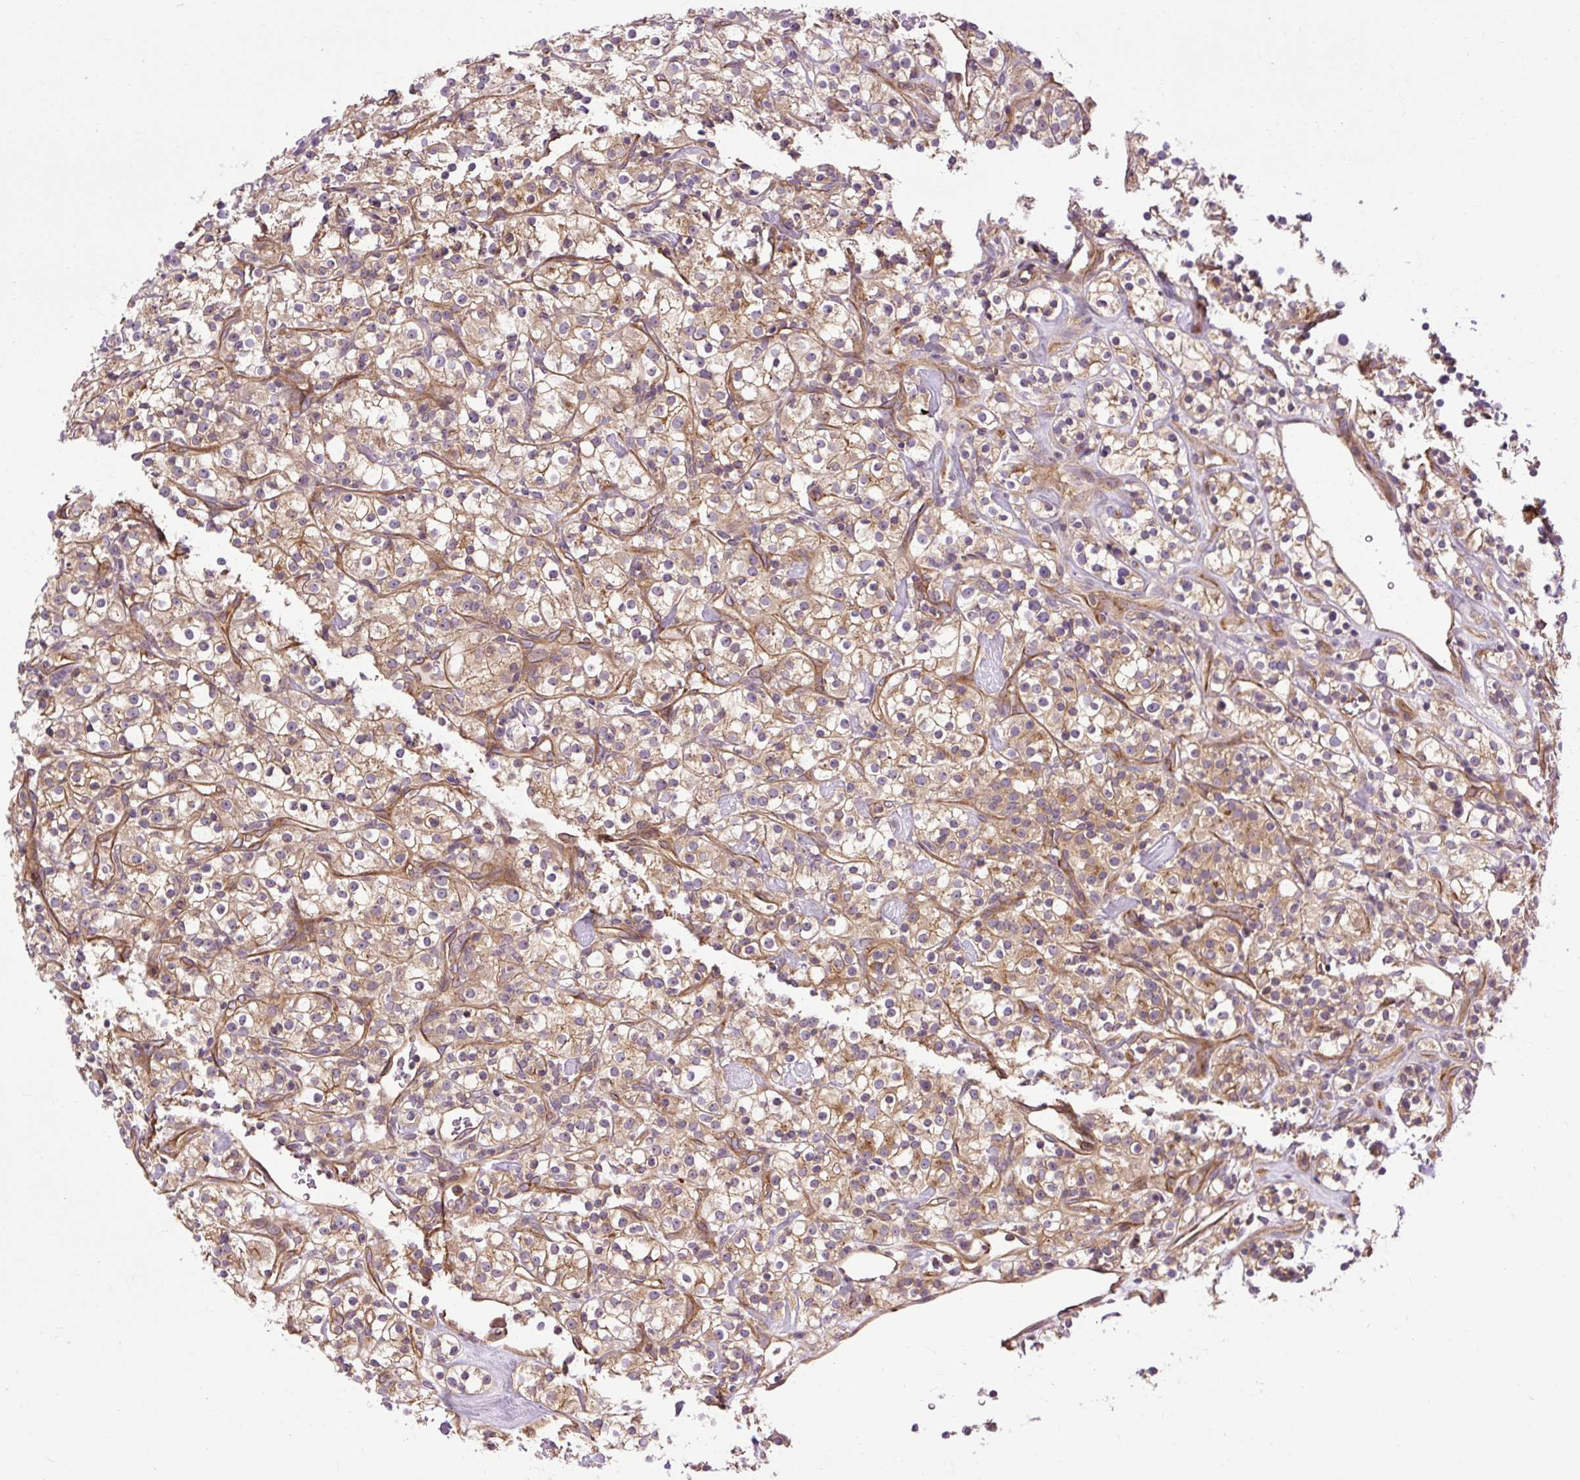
{"staining": {"intensity": "moderate", "quantity": "25%-75%", "location": "cytoplasmic/membranous"}, "tissue": "renal cancer", "cell_type": "Tumor cells", "image_type": "cancer", "snomed": [{"axis": "morphology", "description": "Adenocarcinoma, NOS"}, {"axis": "topography", "description": "Kidney"}], "caption": "A histopathology image of human renal cancer stained for a protein displays moderate cytoplasmic/membranous brown staining in tumor cells. The staining was performed using DAB (3,3'-diaminobenzidine) to visualize the protein expression in brown, while the nuclei were stained in blue with hematoxylin (Magnification: 20x).", "gene": "CCDC93", "patient": {"sex": "male", "age": 77}}